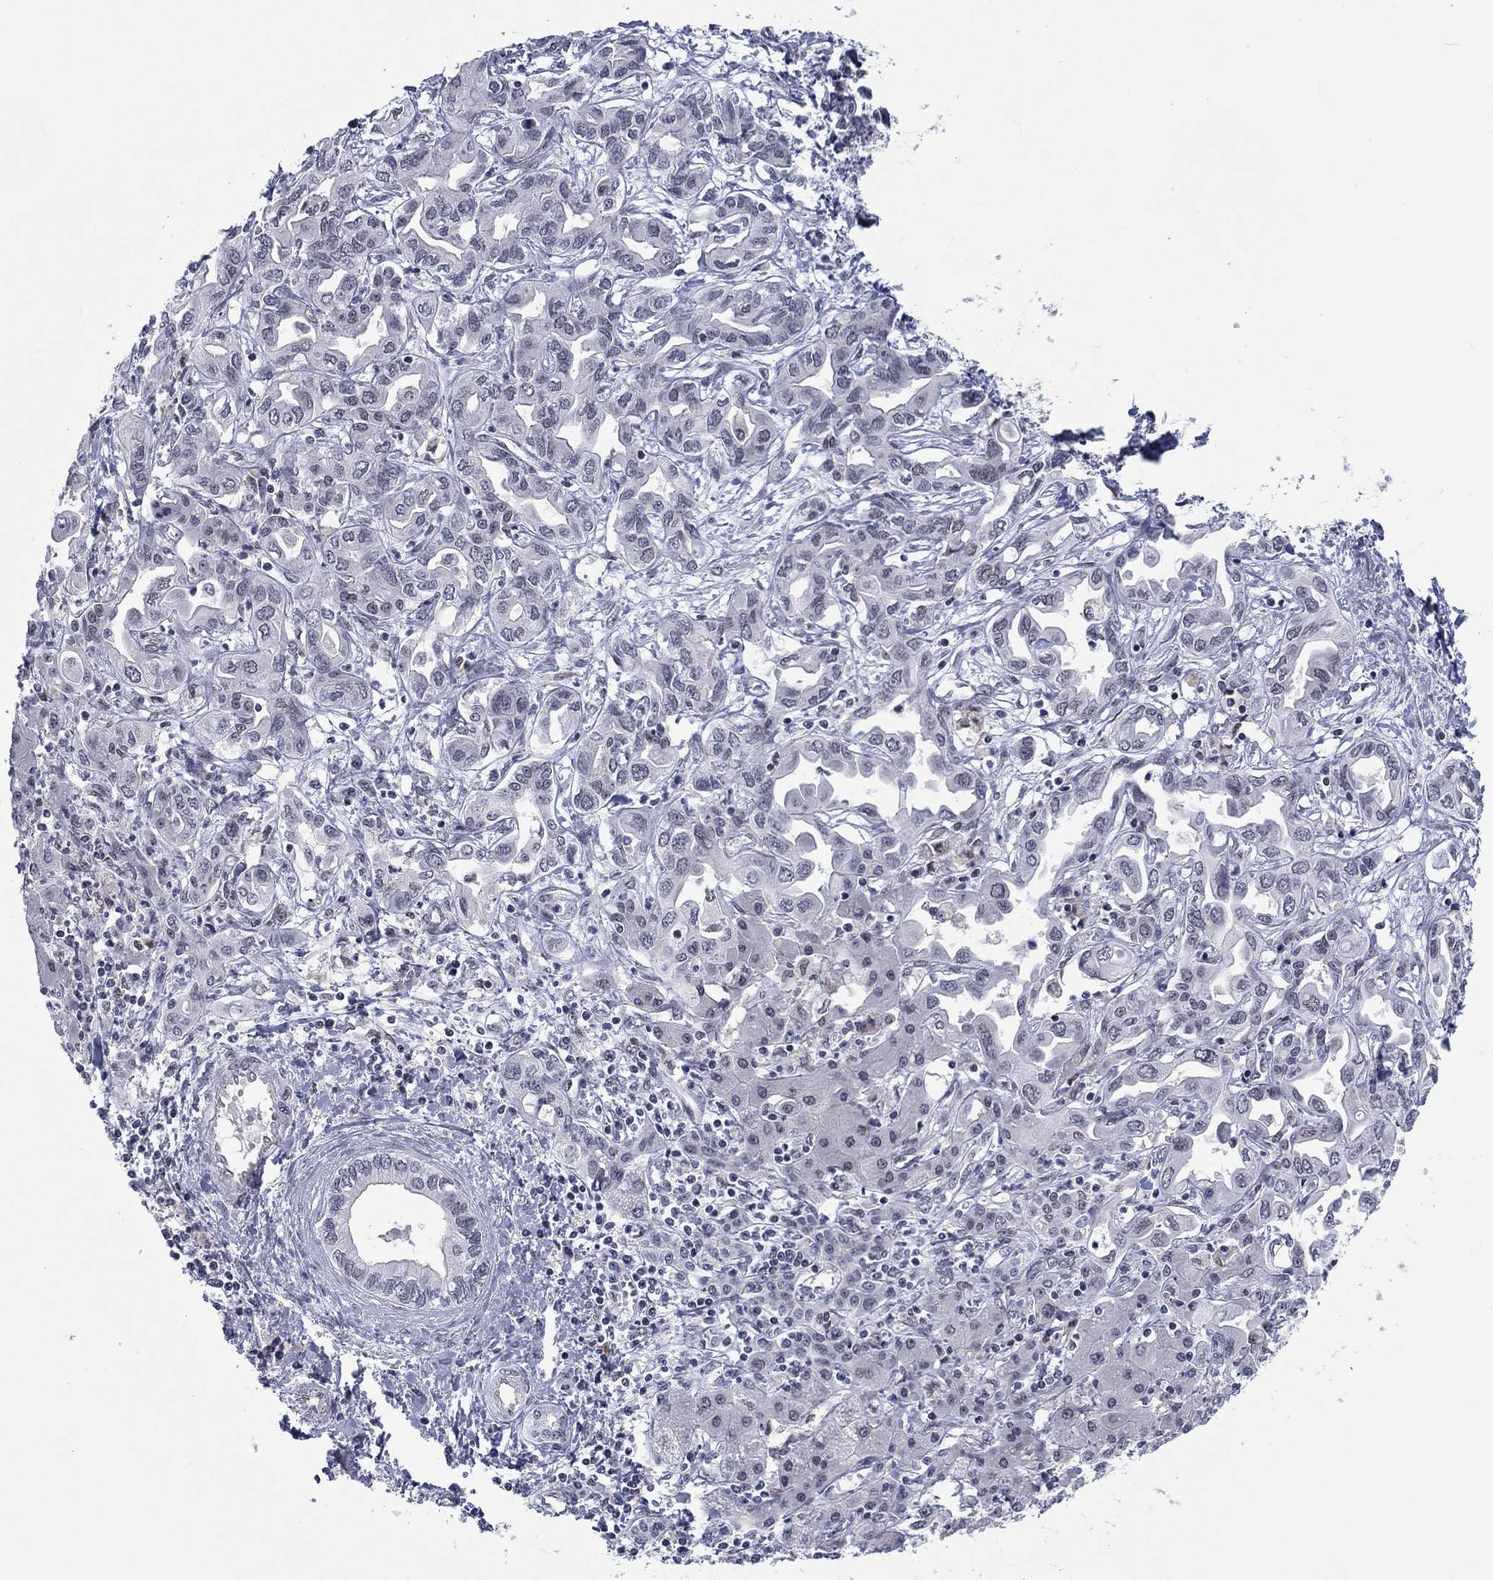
{"staining": {"intensity": "negative", "quantity": "none", "location": "none"}, "tissue": "liver cancer", "cell_type": "Tumor cells", "image_type": "cancer", "snomed": [{"axis": "morphology", "description": "Cholangiocarcinoma"}, {"axis": "topography", "description": "Liver"}], "caption": "The image shows no staining of tumor cells in liver cancer. (Stains: DAB (3,3'-diaminobenzidine) immunohistochemistry (IHC) with hematoxylin counter stain, Microscopy: brightfield microscopy at high magnification).", "gene": "FYTTD1", "patient": {"sex": "female", "age": 64}}